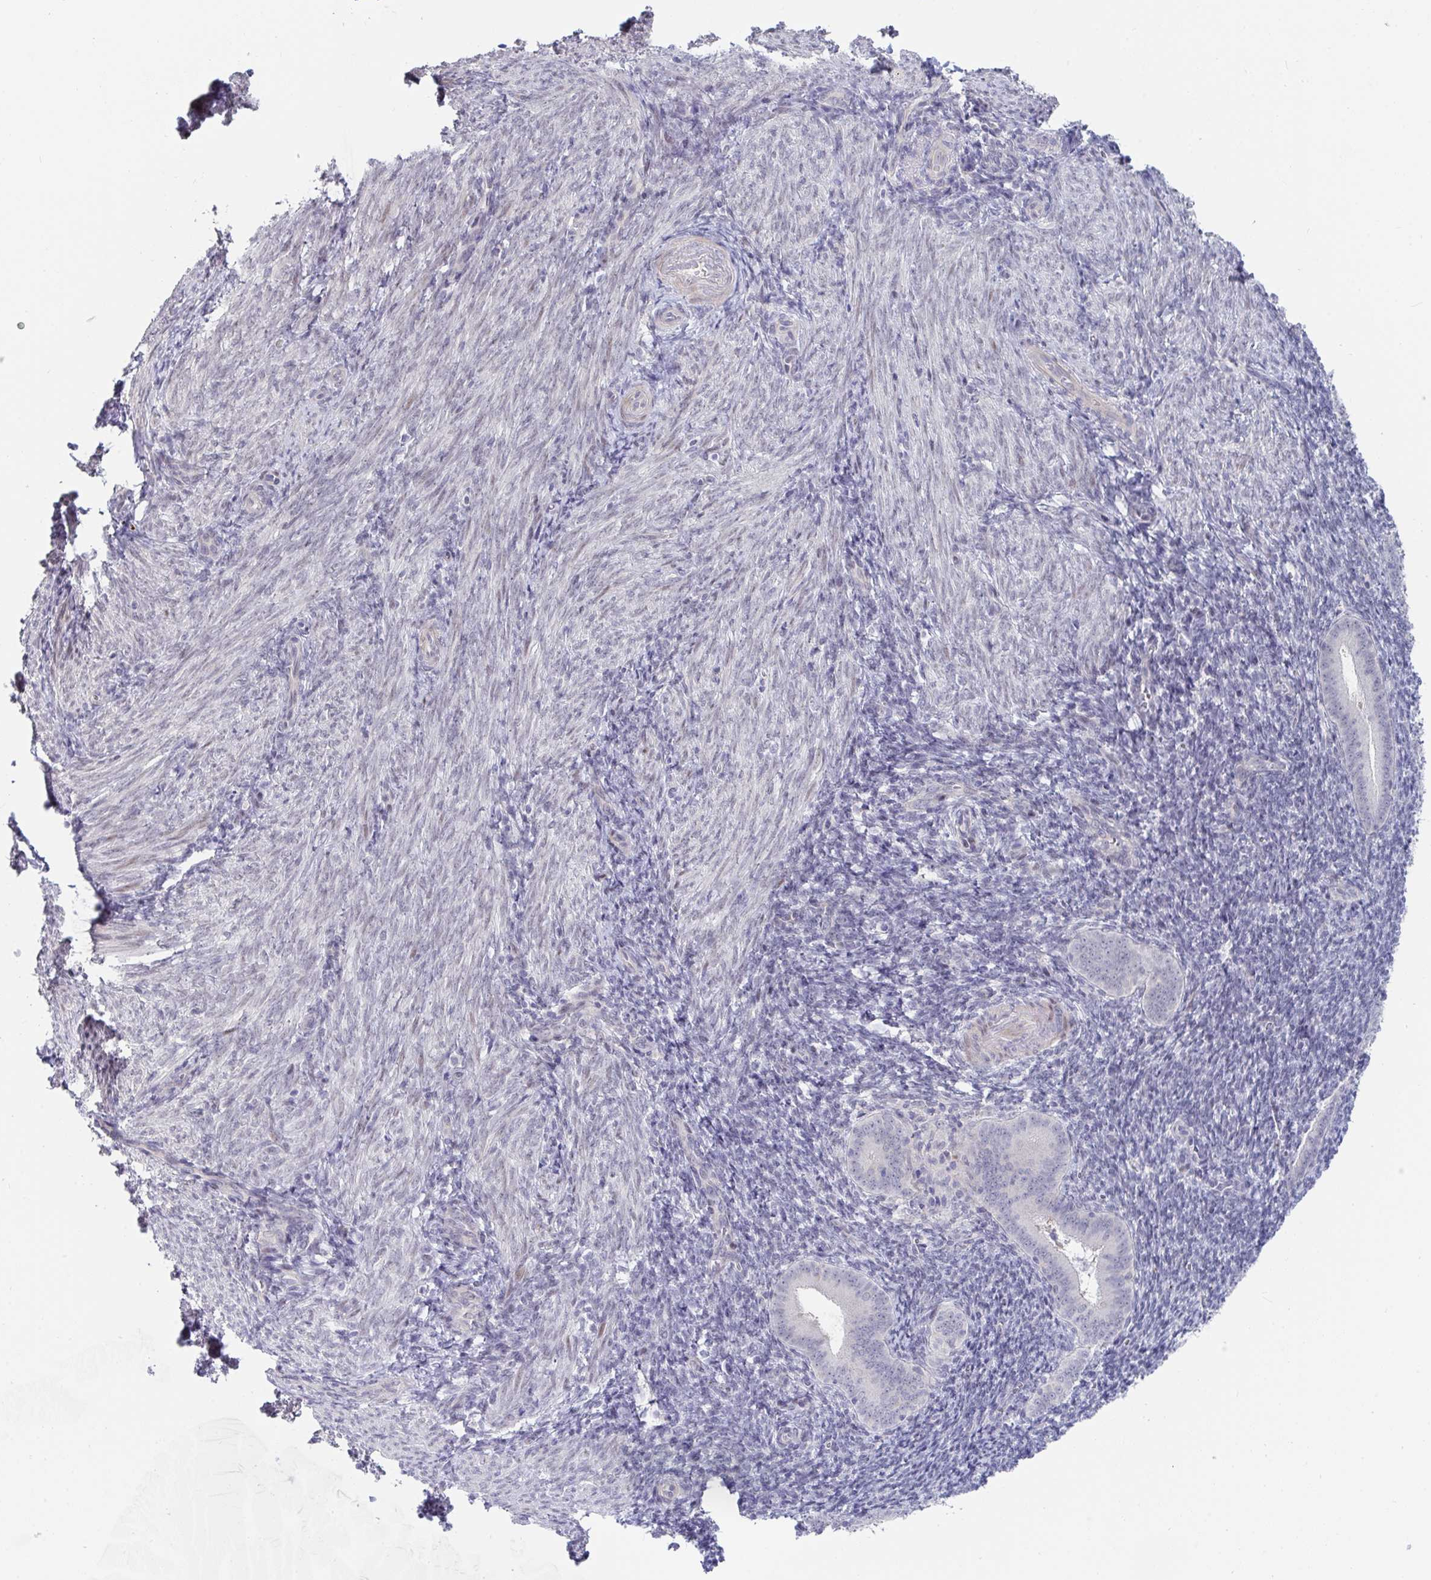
{"staining": {"intensity": "negative", "quantity": "none", "location": "none"}, "tissue": "endometrium", "cell_type": "Cells in endometrial stroma", "image_type": "normal", "snomed": [{"axis": "morphology", "description": "Normal tissue, NOS"}, {"axis": "topography", "description": "Endometrium"}], "caption": "The micrograph exhibits no staining of cells in endometrial stroma in benign endometrium. Brightfield microscopy of IHC stained with DAB (3,3'-diaminobenzidine) (brown) and hematoxylin (blue), captured at high magnification.", "gene": "FAM156A", "patient": {"sex": "female", "age": 25}}